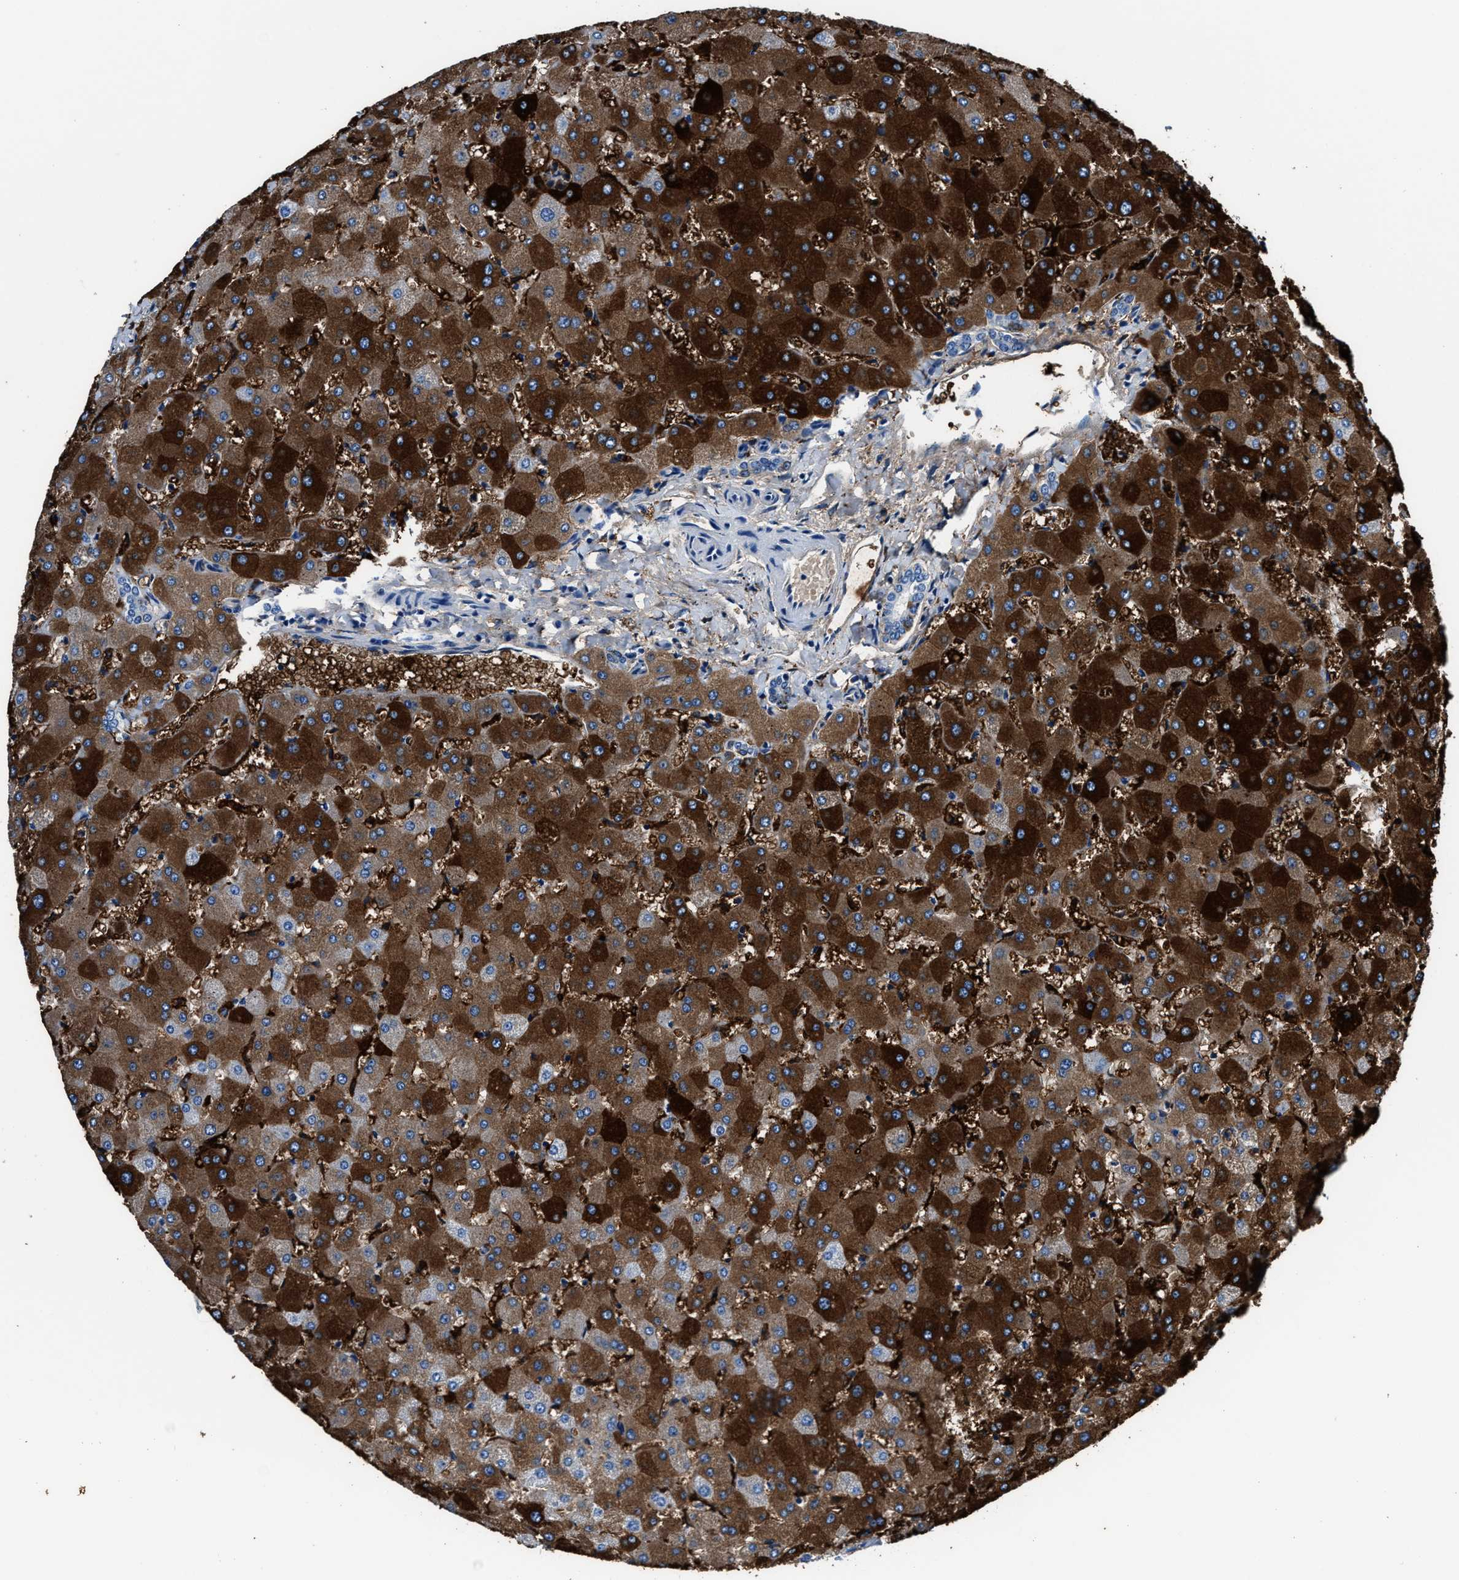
{"staining": {"intensity": "negative", "quantity": "none", "location": "none"}, "tissue": "liver", "cell_type": "Cholangiocytes", "image_type": "normal", "snomed": [{"axis": "morphology", "description": "Normal tissue, NOS"}, {"axis": "topography", "description": "Liver"}], "caption": "DAB immunohistochemical staining of benign liver demonstrates no significant staining in cholangiocytes. (Stains: DAB (3,3'-diaminobenzidine) IHC with hematoxylin counter stain, Microscopy: brightfield microscopy at high magnification).", "gene": "FTL", "patient": {"sex": "female", "age": 63}}